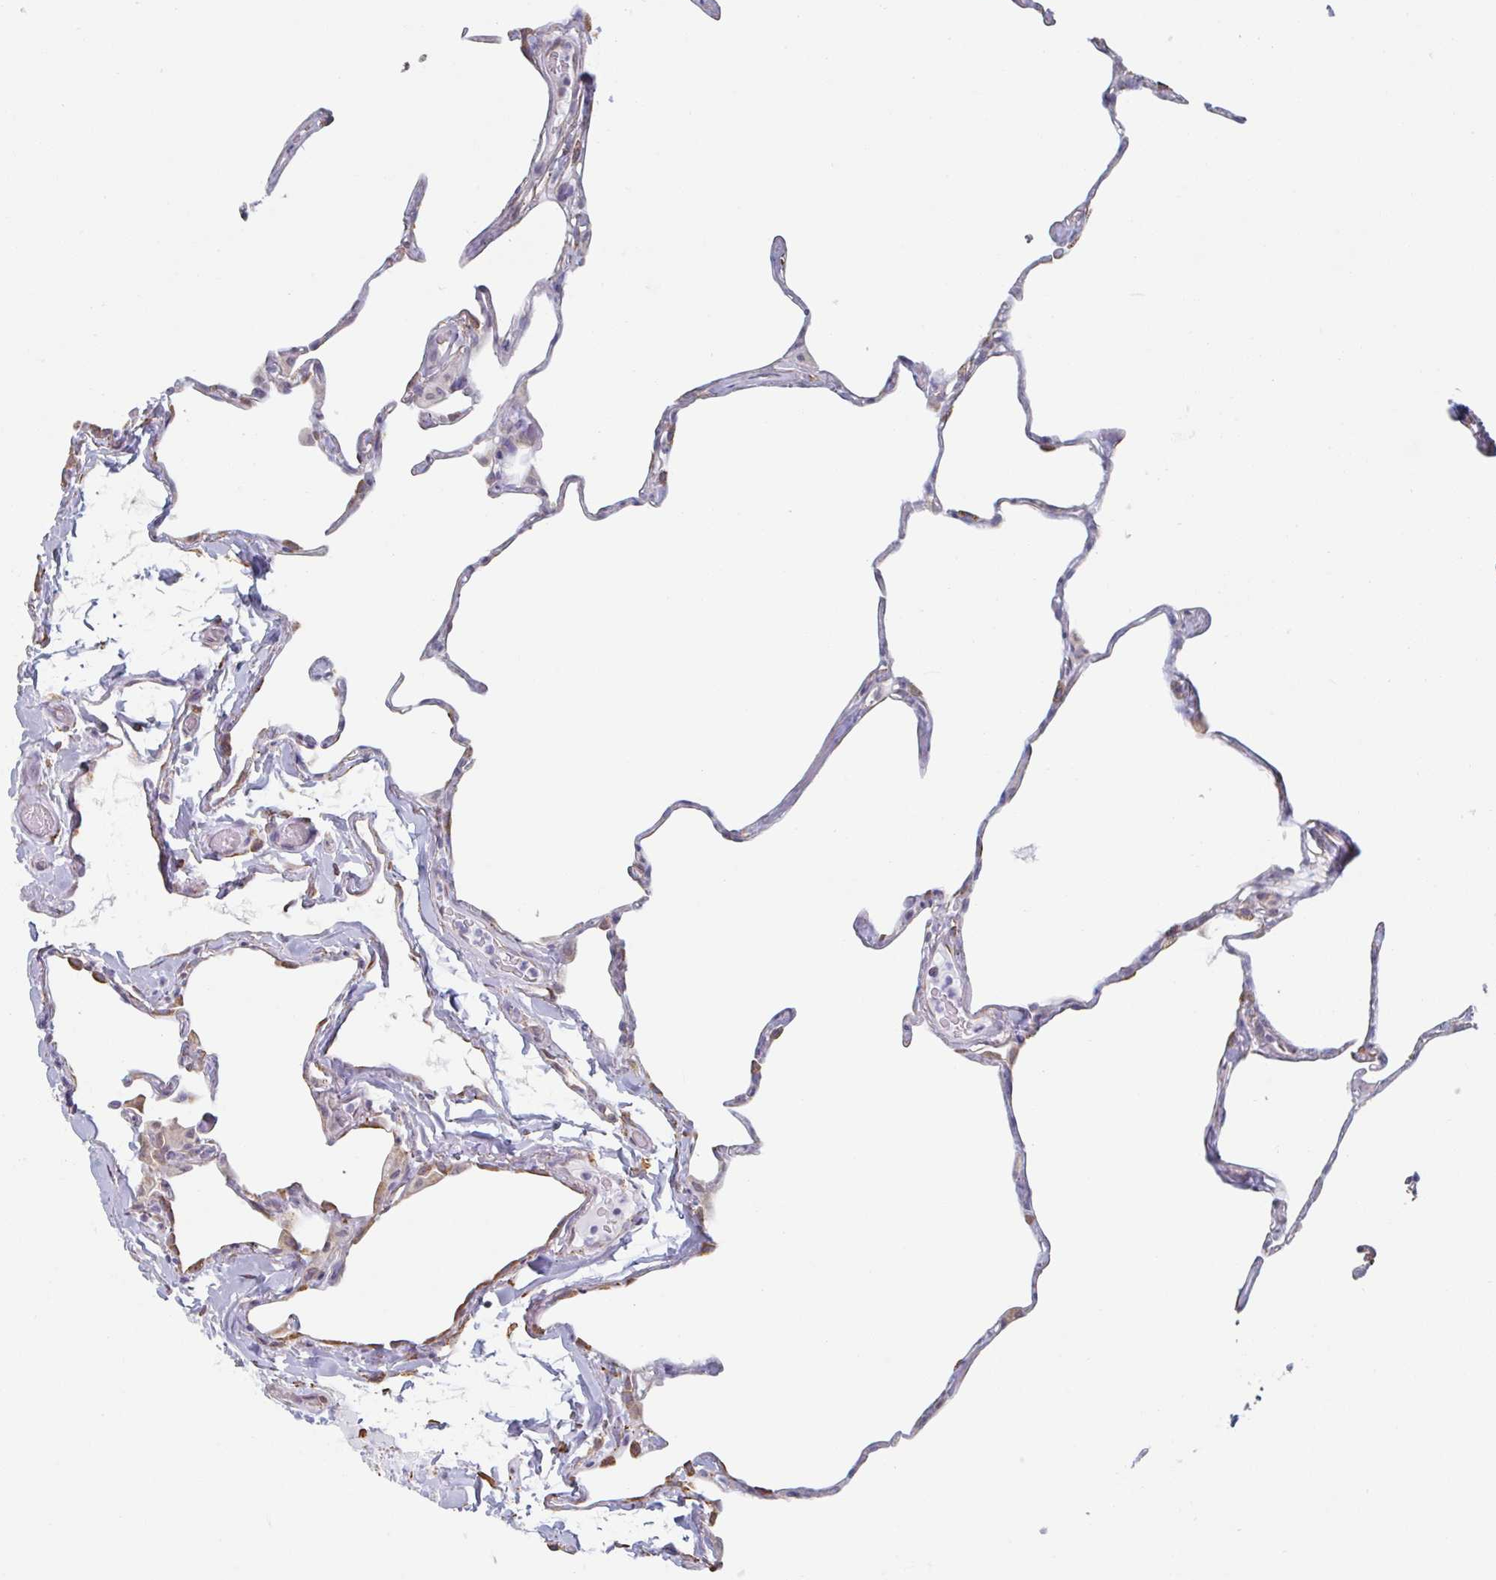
{"staining": {"intensity": "moderate", "quantity": "<25%", "location": "cytoplasmic/membranous"}, "tissue": "lung", "cell_type": "Alveolar cells", "image_type": "normal", "snomed": [{"axis": "morphology", "description": "Normal tissue, NOS"}, {"axis": "topography", "description": "Lung"}], "caption": "The micrograph displays staining of benign lung, revealing moderate cytoplasmic/membranous protein positivity (brown color) within alveolar cells.", "gene": "RAB5IF", "patient": {"sex": "male", "age": 65}}